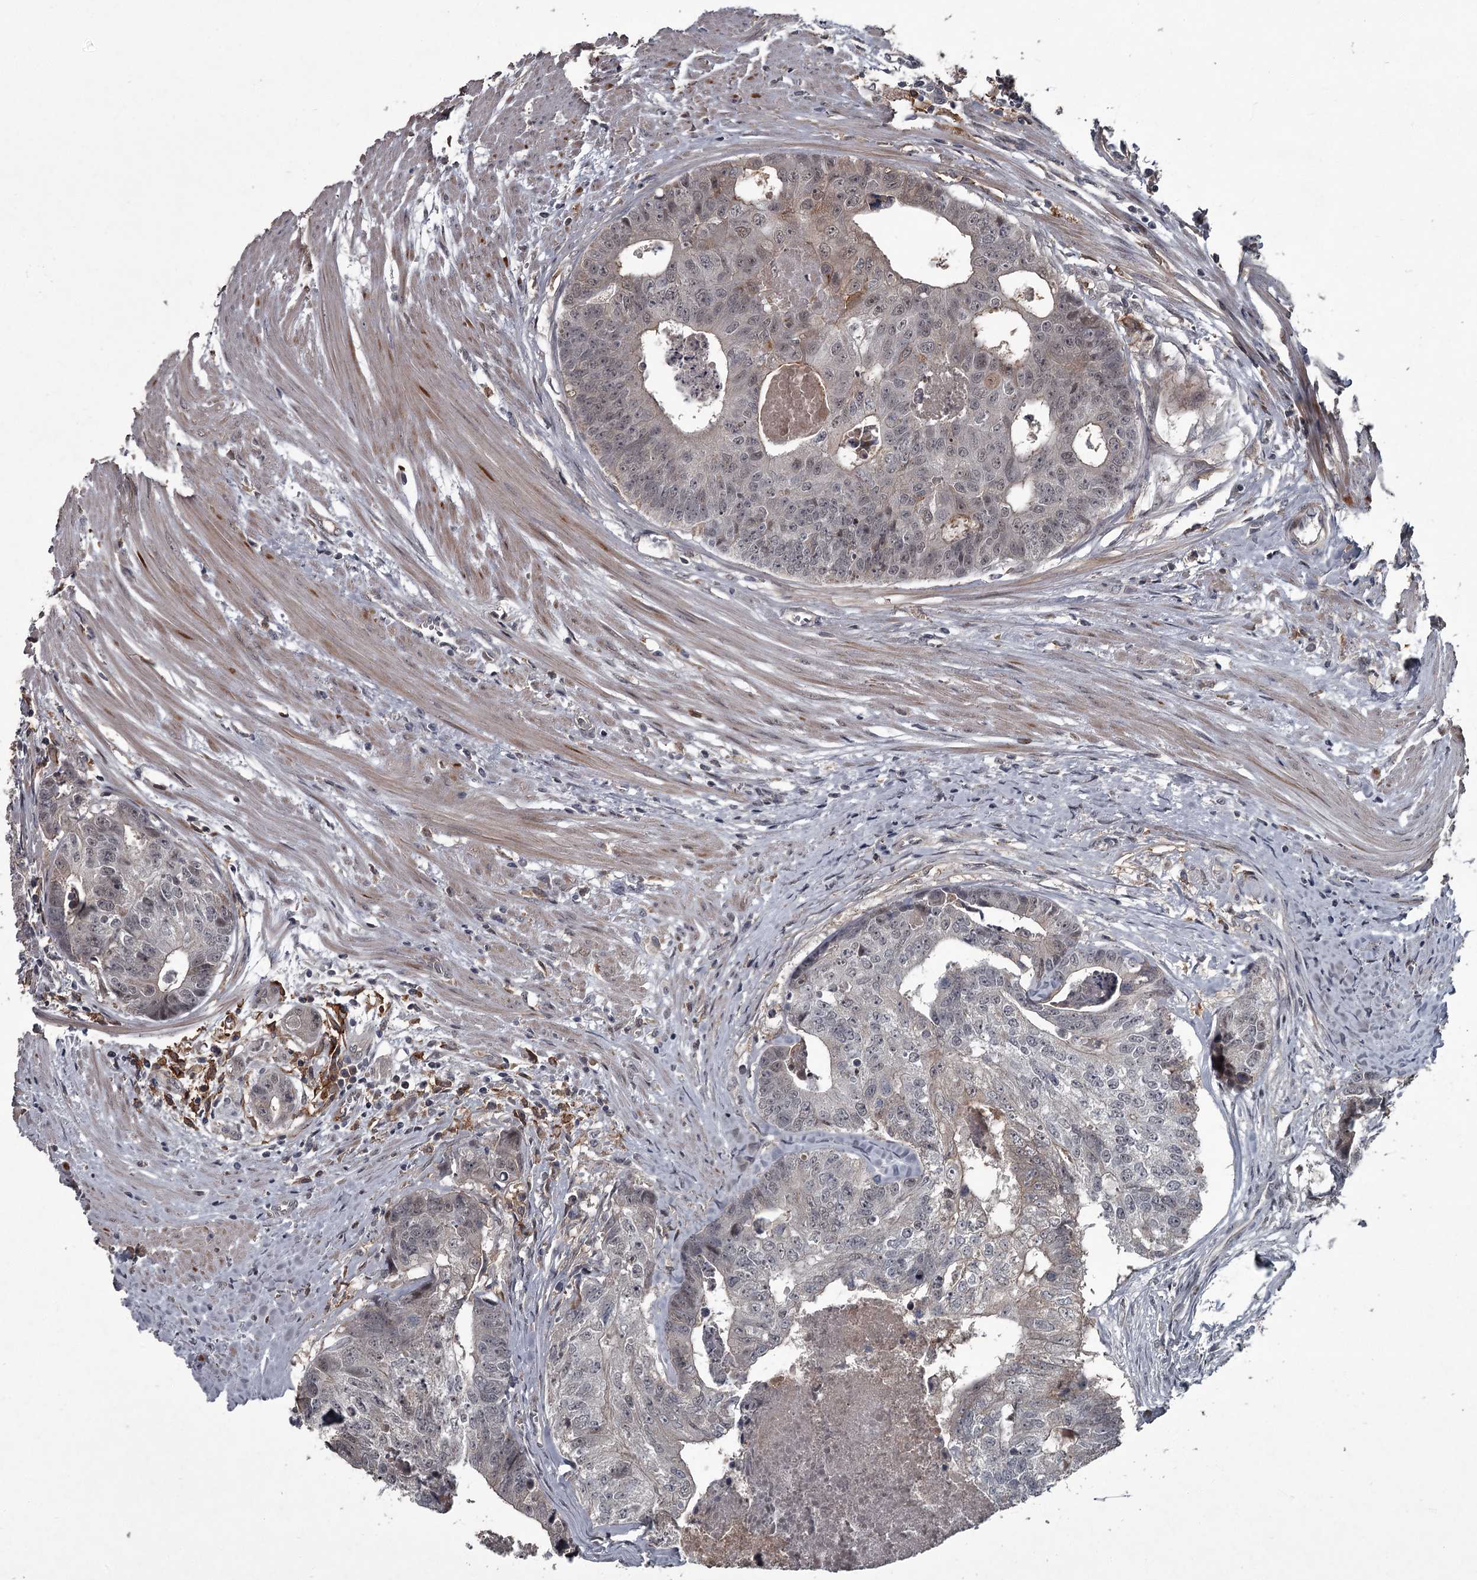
{"staining": {"intensity": "weak", "quantity": "25%-75%", "location": "nuclear"}, "tissue": "colorectal cancer", "cell_type": "Tumor cells", "image_type": "cancer", "snomed": [{"axis": "morphology", "description": "Adenocarcinoma, NOS"}, {"axis": "topography", "description": "Colon"}], "caption": "Immunohistochemical staining of adenocarcinoma (colorectal) shows low levels of weak nuclear positivity in about 25%-75% of tumor cells. The protein of interest is stained brown, and the nuclei are stained in blue (DAB IHC with brightfield microscopy, high magnification).", "gene": "FLVCR2", "patient": {"sex": "female", "age": 67}}